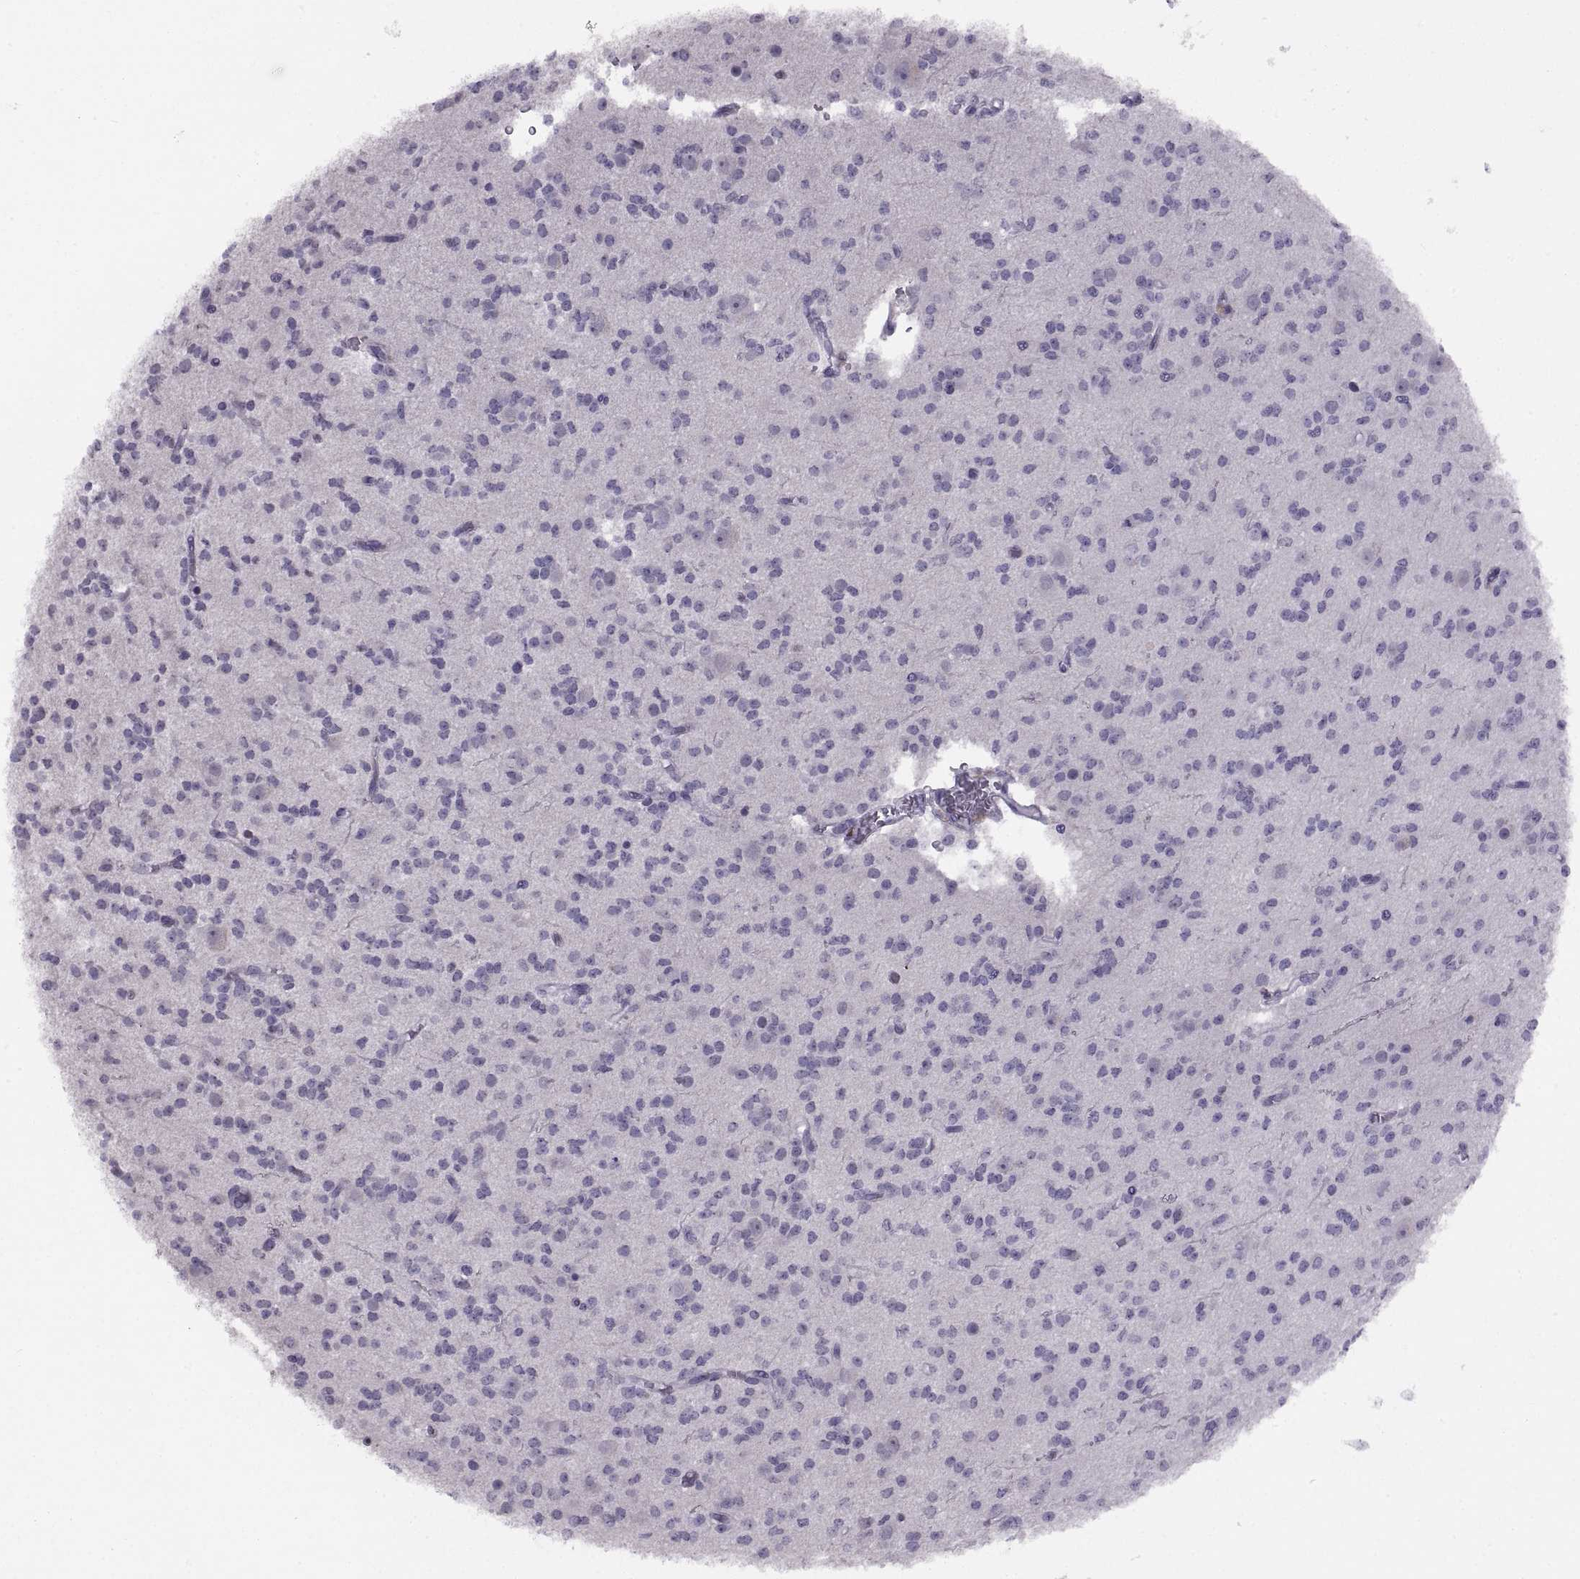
{"staining": {"intensity": "negative", "quantity": "none", "location": "none"}, "tissue": "glioma", "cell_type": "Tumor cells", "image_type": "cancer", "snomed": [{"axis": "morphology", "description": "Glioma, malignant, Low grade"}, {"axis": "topography", "description": "Brain"}], "caption": "High power microscopy histopathology image of an immunohistochemistry image of low-grade glioma (malignant), revealing no significant positivity in tumor cells. (DAB immunohistochemistry visualized using brightfield microscopy, high magnification).", "gene": "BSPH1", "patient": {"sex": "male", "age": 27}}